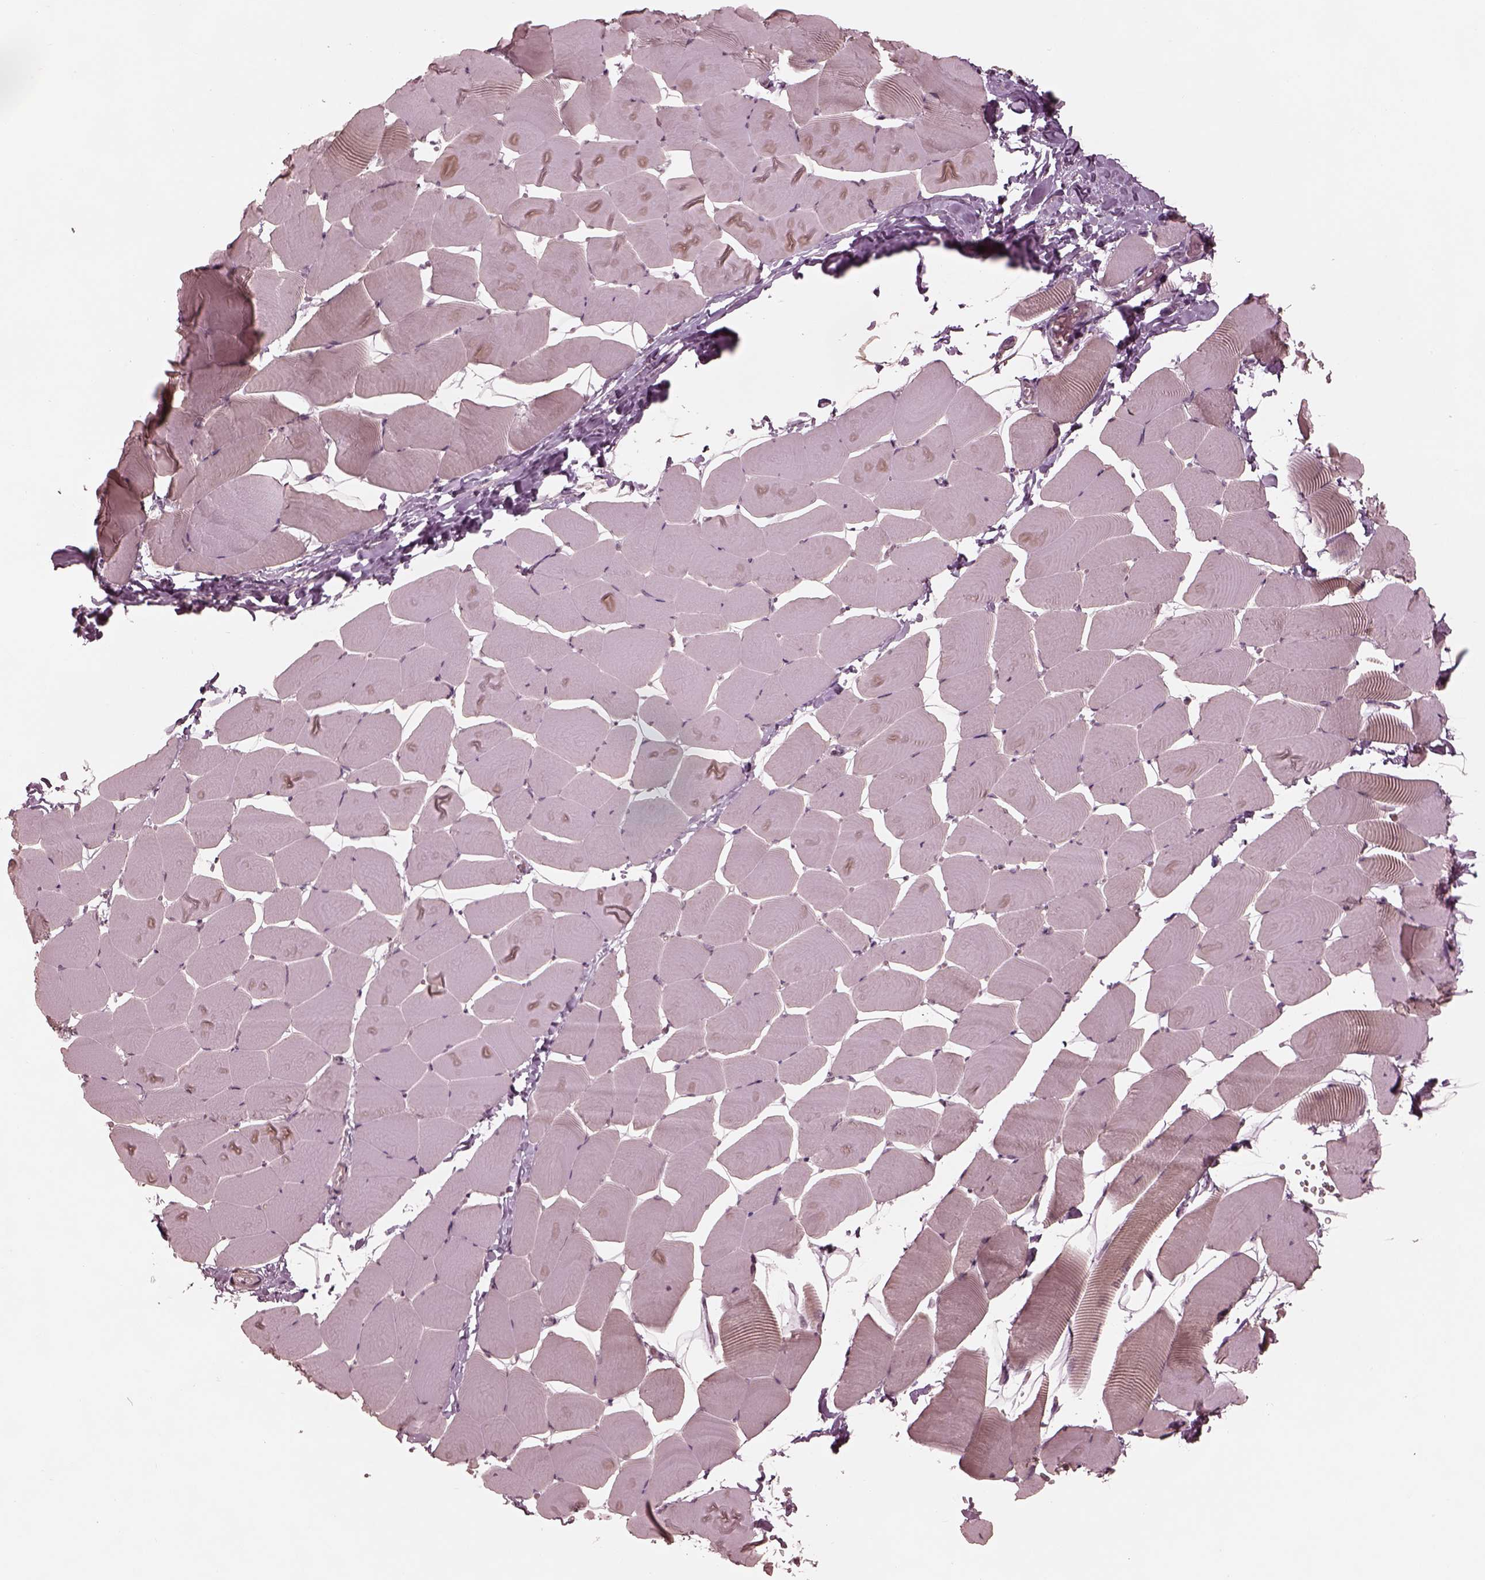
{"staining": {"intensity": "negative", "quantity": "none", "location": "none"}, "tissue": "skeletal muscle", "cell_type": "Myocytes", "image_type": "normal", "snomed": [{"axis": "morphology", "description": "Normal tissue, NOS"}, {"axis": "topography", "description": "Skeletal muscle"}], "caption": "Immunohistochemical staining of normal human skeletal muscle shows no significant staining in myocytes.", "gene": "TF", "patient": {"sex": "male", "age": 25}}